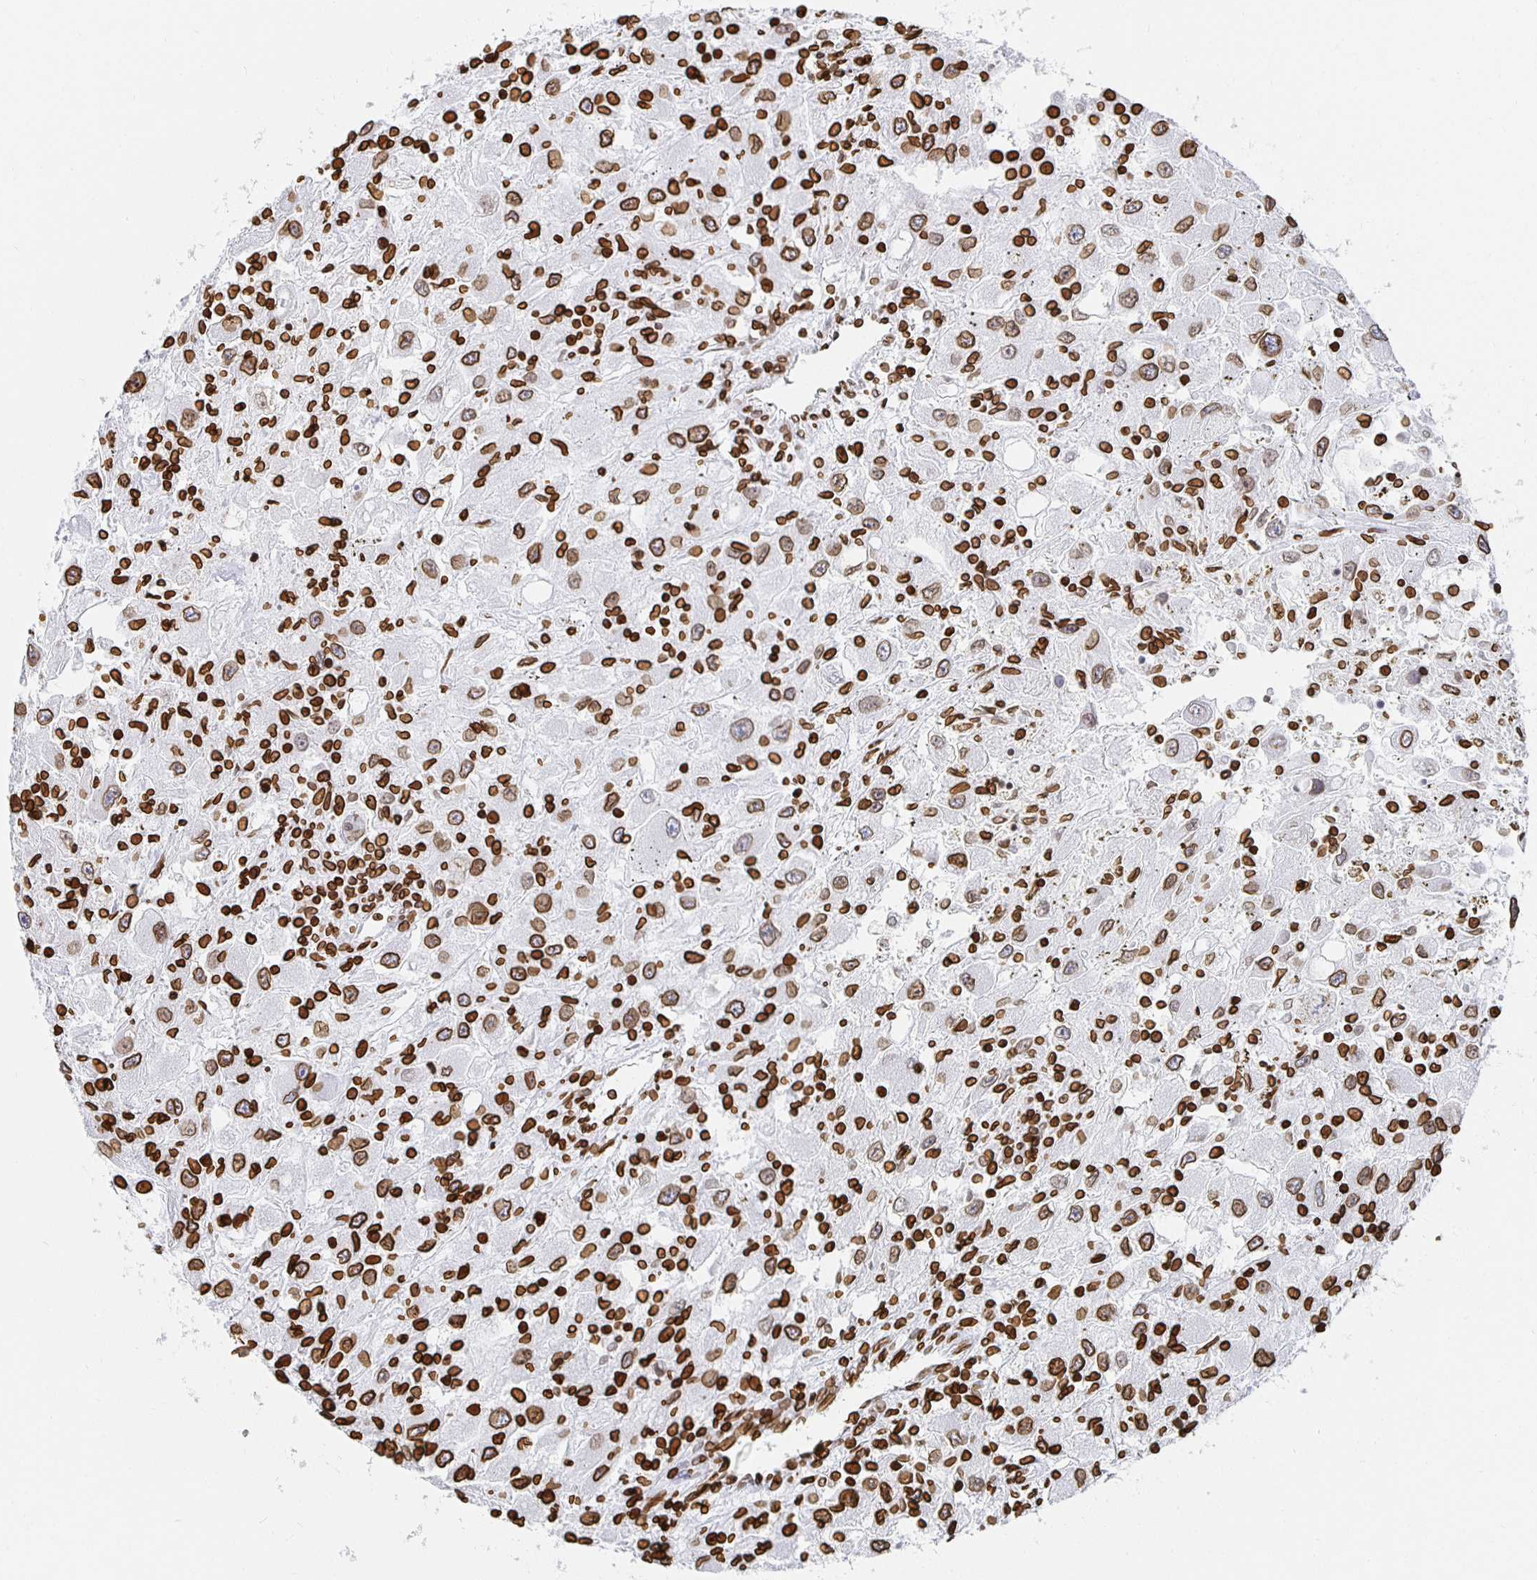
{"staining": {"intensity": "strong", "quantity": ">75%", "location": "cytoplasmic/membranous,nuclear"}, "tissue": "renal cancer", "cell_type": "Tumor cells", "image_type": "cancer", "snomed": [{"axis": "morphology", "description": "Adenocarcinoma, NOS"}, {"axis": "topography", "description": "Kidney"}], "caption": "Immunohistochemistry of human renal adenocarcinoma reveals high levels of strong cytoplasmic/membranous and nuclear positivity in about >75% of tumor cells. (DAB IHC, brown staining for protein, blue staining for nuclei).", "gene": "LMNB1", "patient": {"sex": "female", "age": 67}}